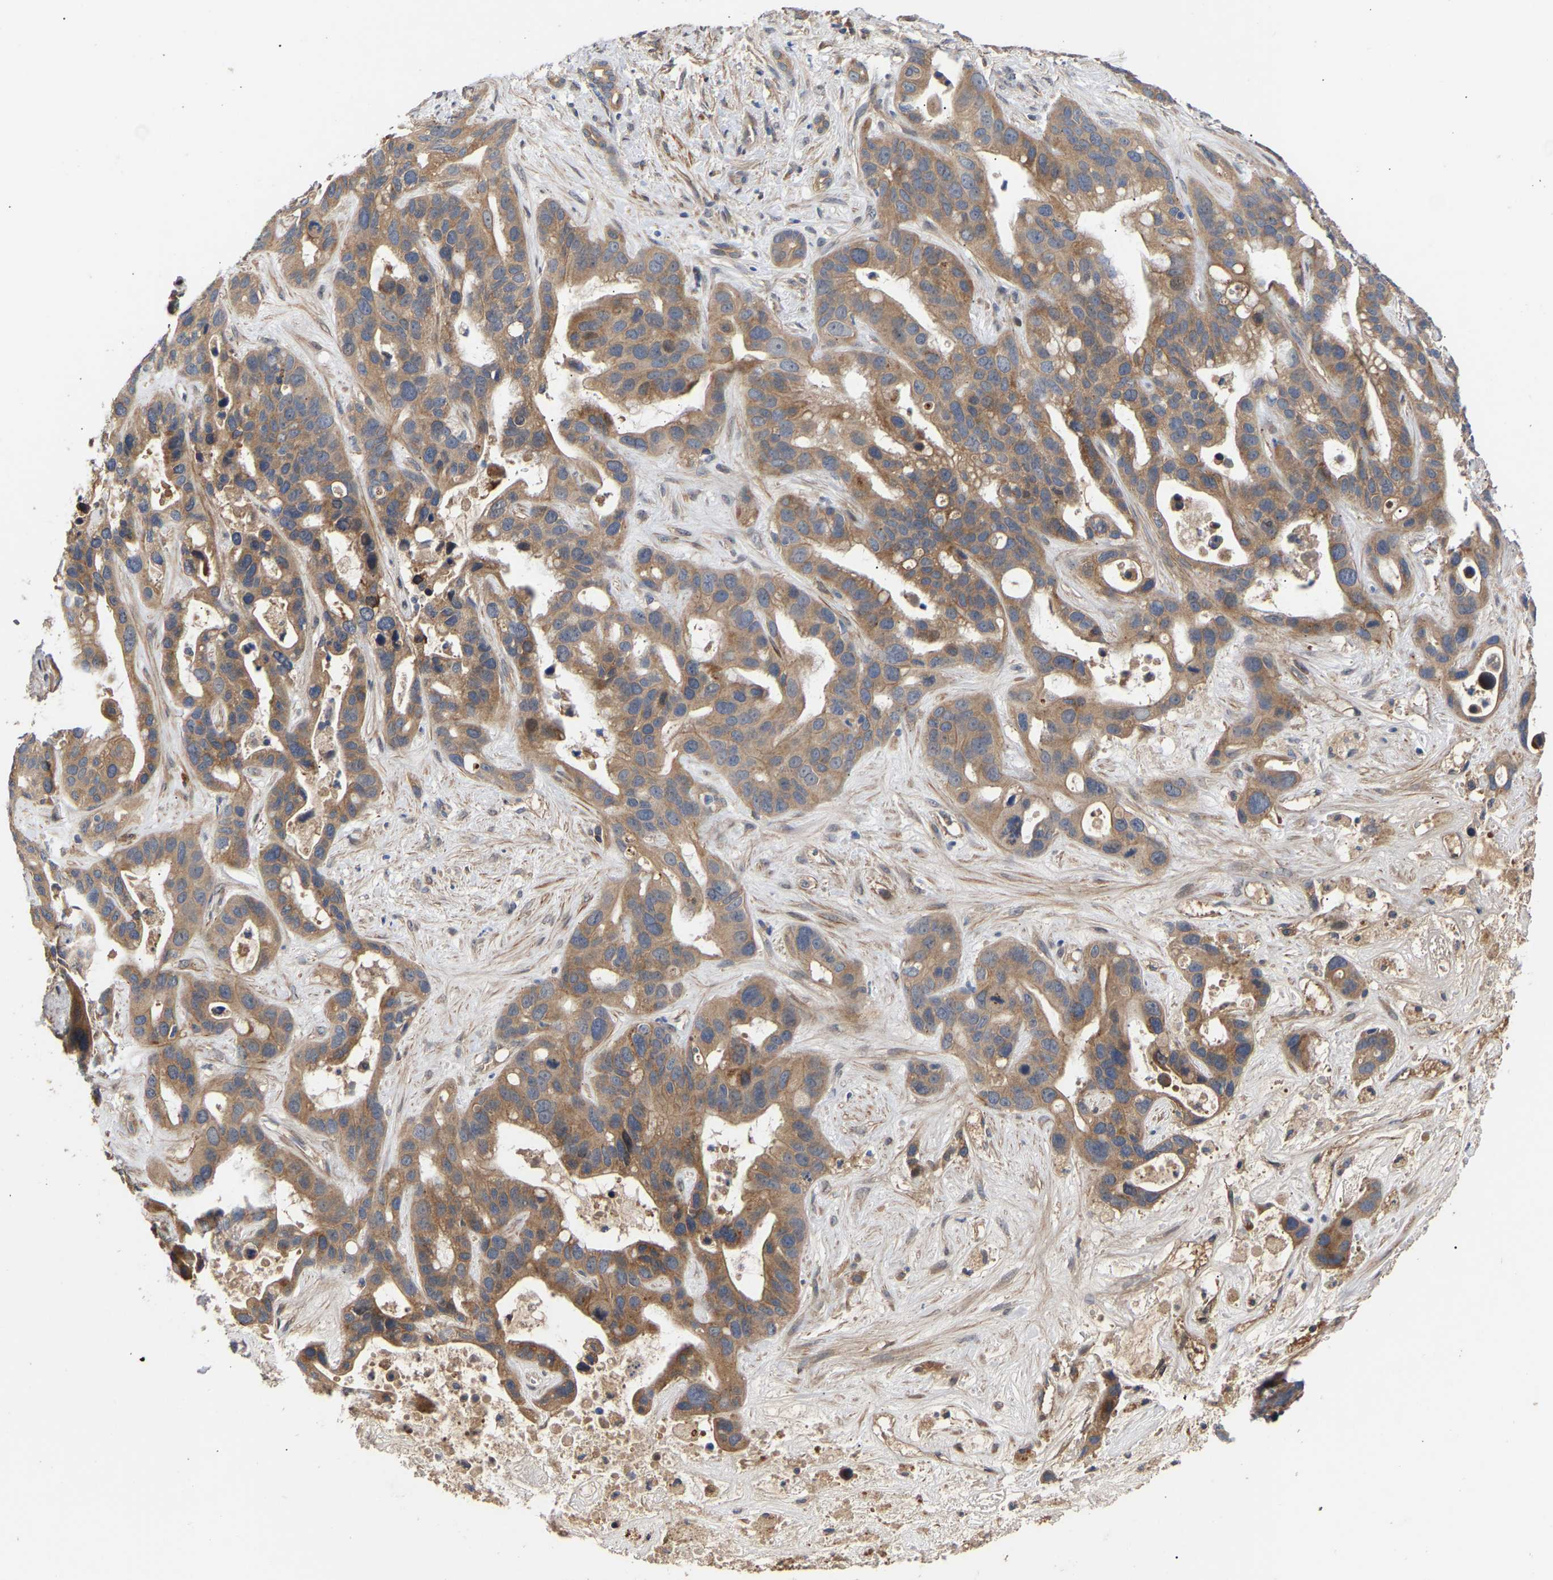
{"staining": {"intensity": "moderate", "quantity": ">75%", "location": "cytoplasmic/membranous"}, "tissue": "liver cancer", "cell_type": "Tumor cells", "image_type": "cancer", "snomed": [{"axis": "morphology", "description": "Cholangiocarcinoma"}, {"axis": "topography", "description": "Liver"}], "caption": "Immunohistochemistry (IHC) photomicrograph of liver cancer (cholangiocarcinoma) stained for a protein (brown), which shows medium levels of moderate cytoplasmic/membranous staining in about >75% of tumor cells.", "gene": "KASH5", "patient": {"sex": "female", "age": 65}}